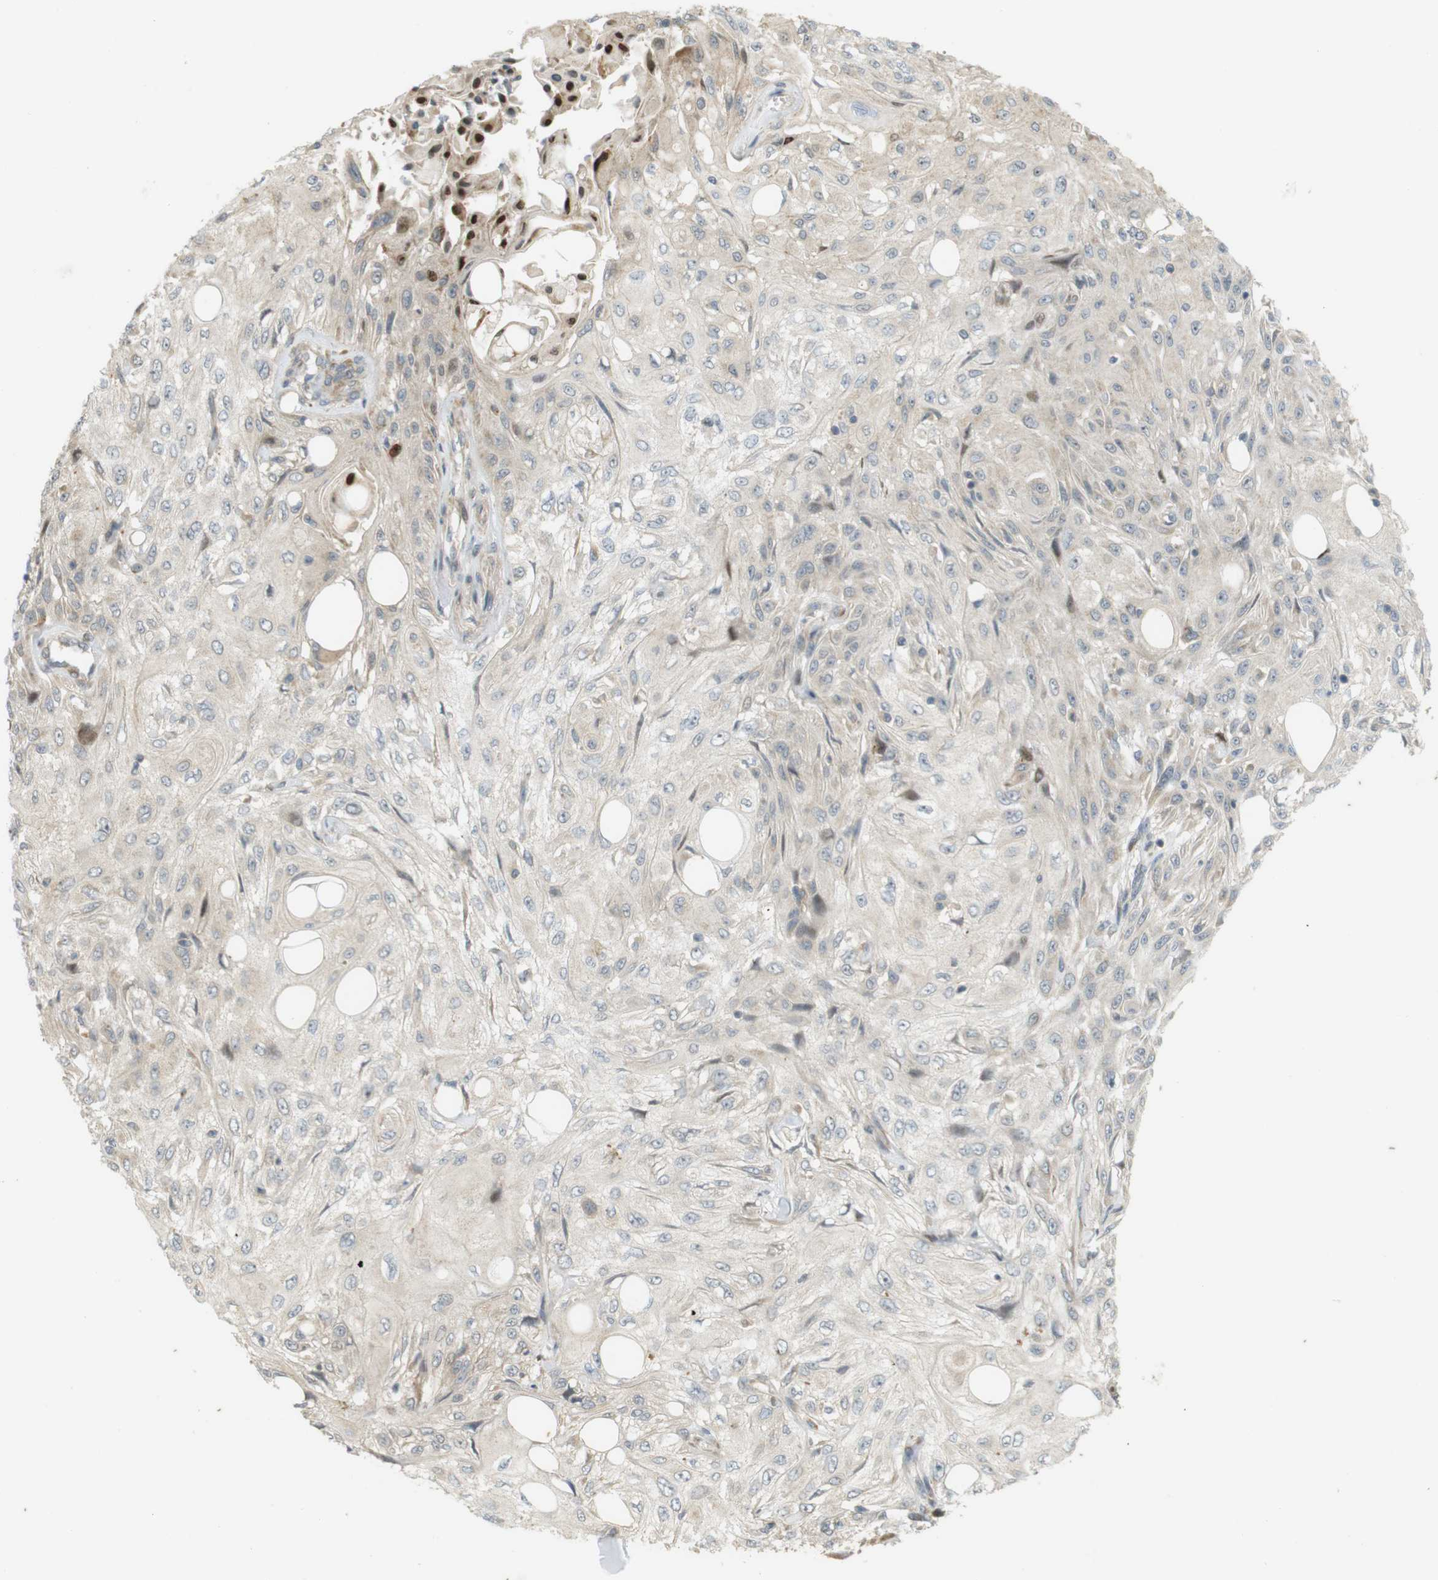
{"staining": {"intensity": "weak", "quantity": "<25%", "location": "cytoplasmic/membranous"}, "tissue": "skin cancer", "cell_type": "Tumor cells", "image_type": "cancer", "snomed": [{"axis": "morphology", "description": "Squamous cell carcinoma, NOS"}, {"axis": "topography", "description": "Skin"}], "caption": "IHC of human skin cancer displays no expression in tumor cells.", "gene": "CLRN3", "patient": {"sex": "male", "age": 75}}